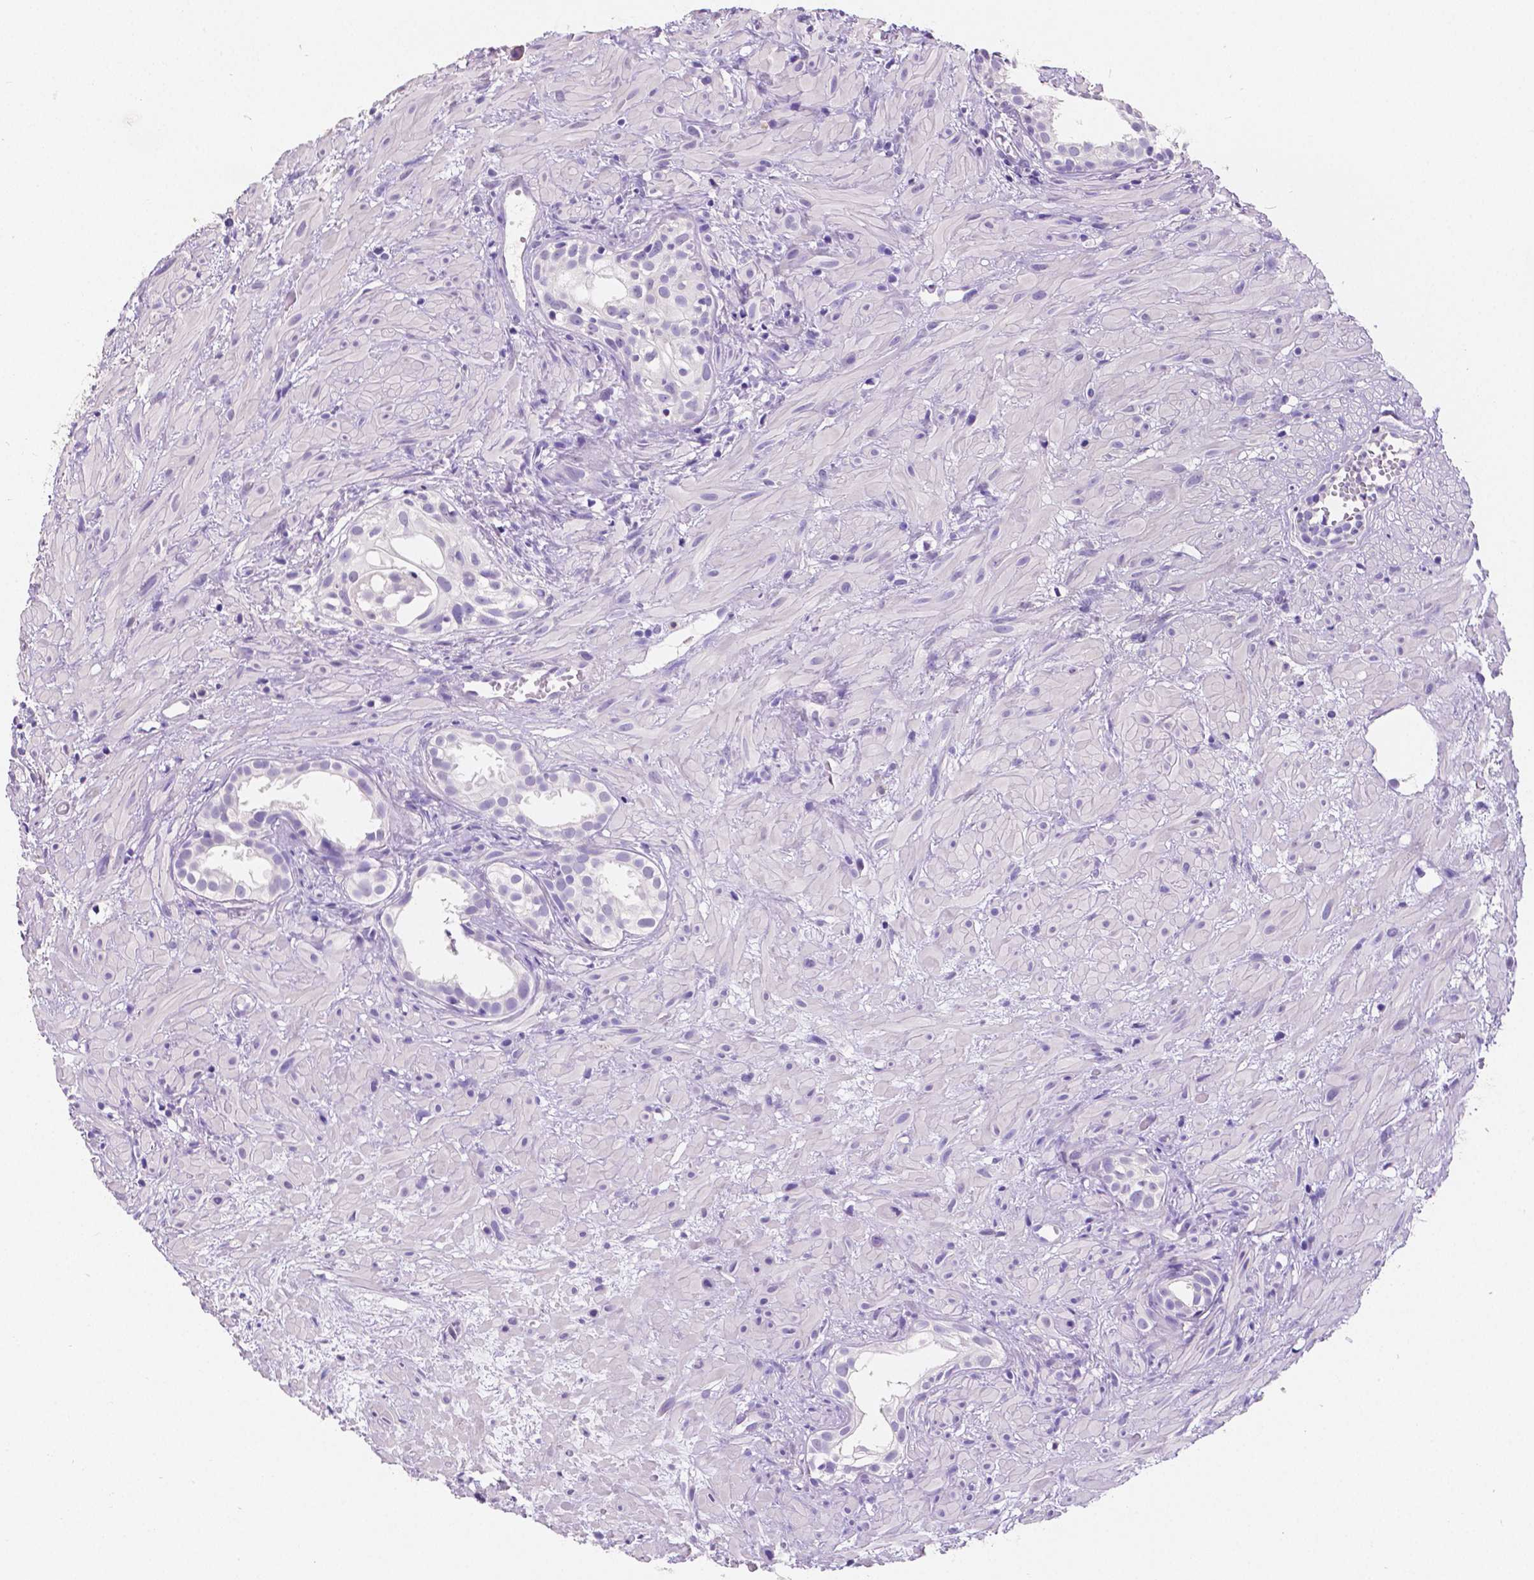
{"staining": {"intensity": "negative", "quantity": "none", "location": "none"}, "tissue": "prostate cancer", "cell_type": "Tumor cells", "image_type": "cancer", "snomed": [{"axis": "morphology", "description": "Adenocarcinoma, High grade"}, {"axis": "topography", "description": "Prostate"}], "caption": "Immunohistochemistry (IHC) photomicrograph of human prostate high-grade adenocarcinoma stained for a protein (brown), which demonstrates no positivity in tumor cells. Brightfield microscopy of immunohistochemistry stained with DAB (3,3'-diaminobenzidine) (brown) and hematoxylin (blue), captured at high magnification.", "gene": "SATB2", "patient": {"sex": "male", "age": 79}}